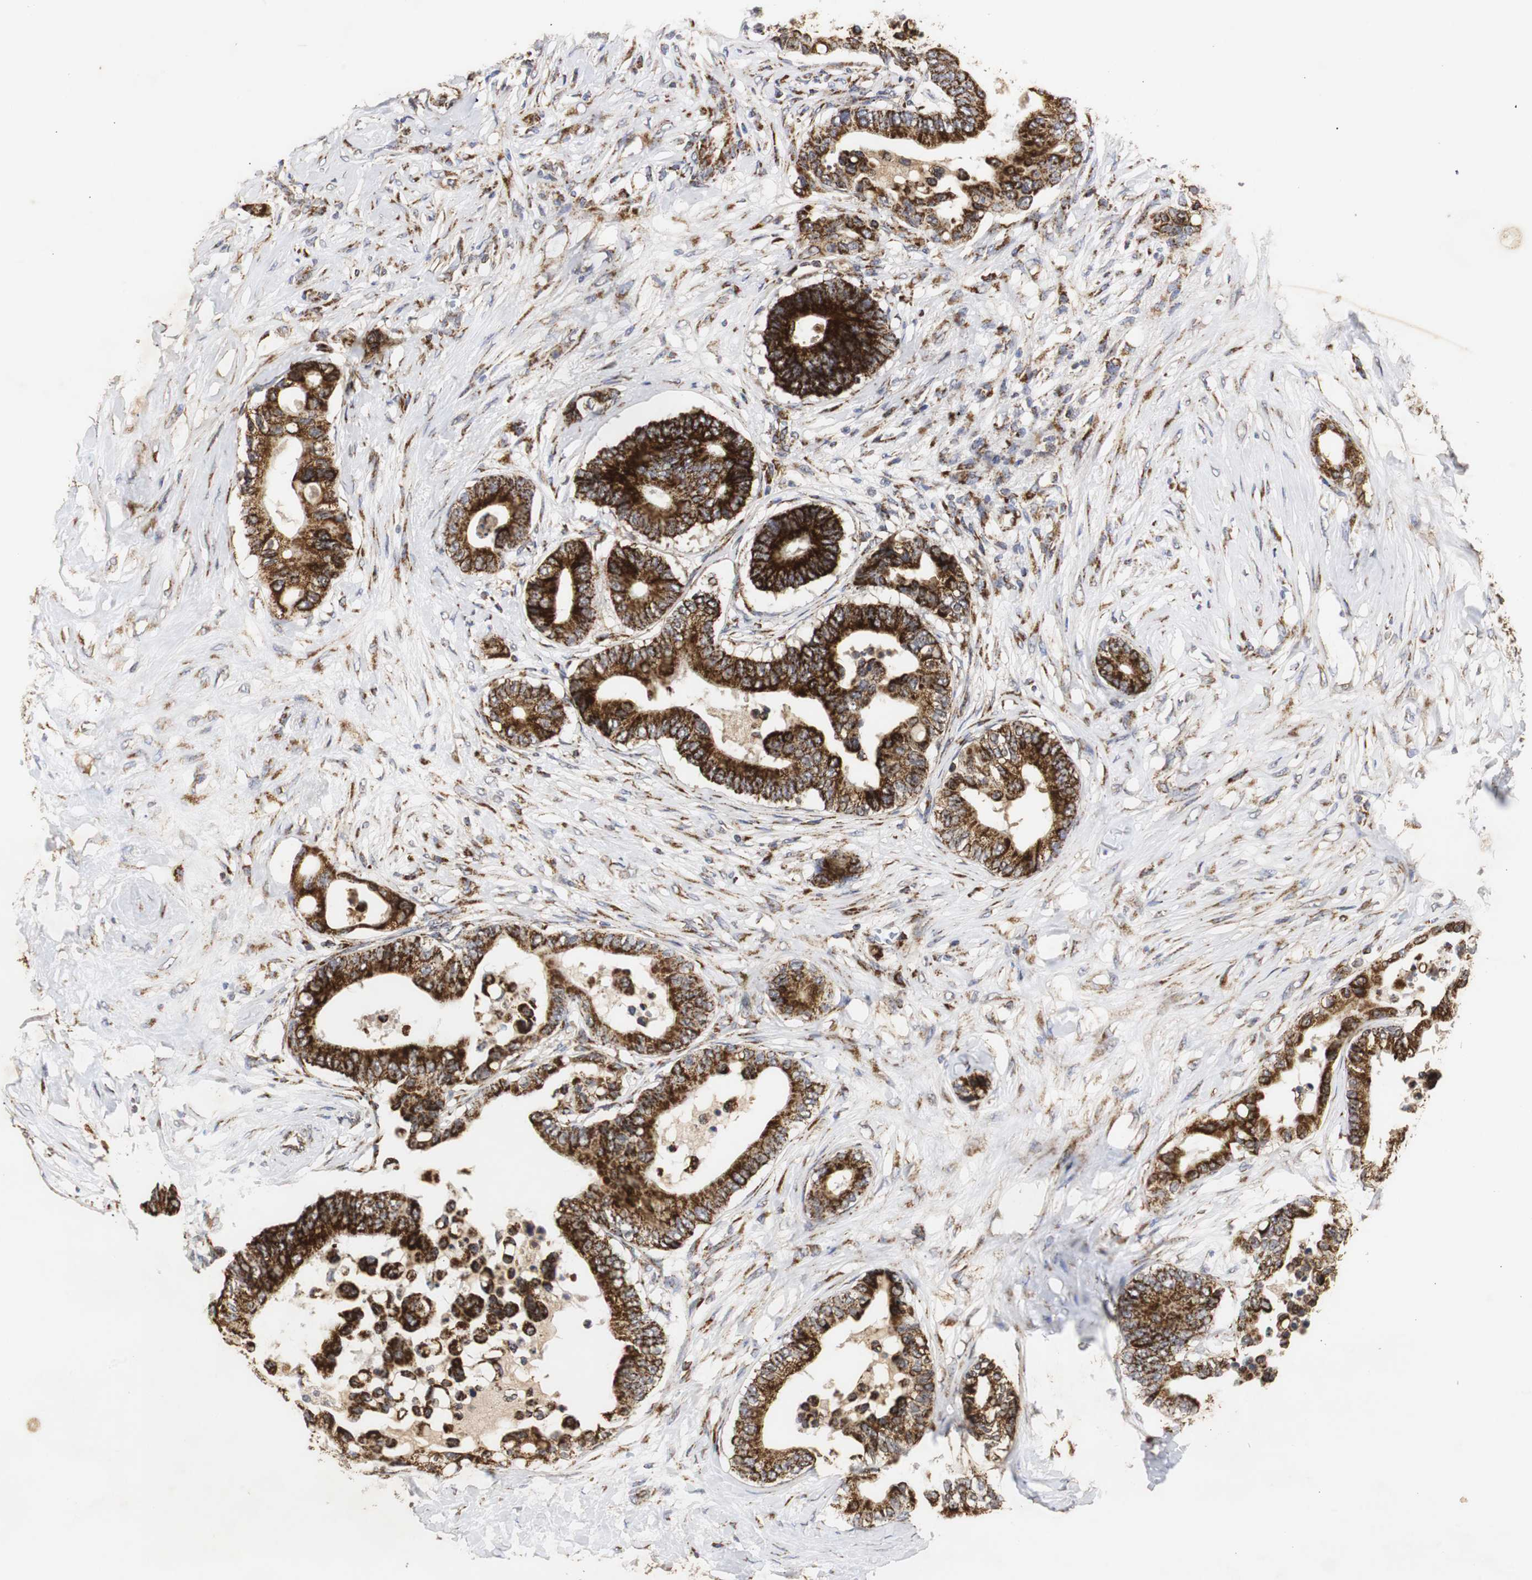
{"staining": {"intensity": "strong", "quantity": ">75%", "location": "cytoplasmic/membranous"}, "tissue": "colorectal cancer", "cell_type": "Tumor cells", "image_type": "cancer", "snomed": [{"axis": "morphology", "description": "Normal tissue, NOS"}, {"axis": "morphology", "description": "Adenocarcinoma, NOS"}, {"axis": "topography", "description": "Colon"}], "caption": "A brown stain labels strong cytoplasmic/membranous expression of a protein in adenocarcinoma (colorectal) tumor cells.", "gene": "HSD17B10", "patient": {"sex": "male", "age": 82}}